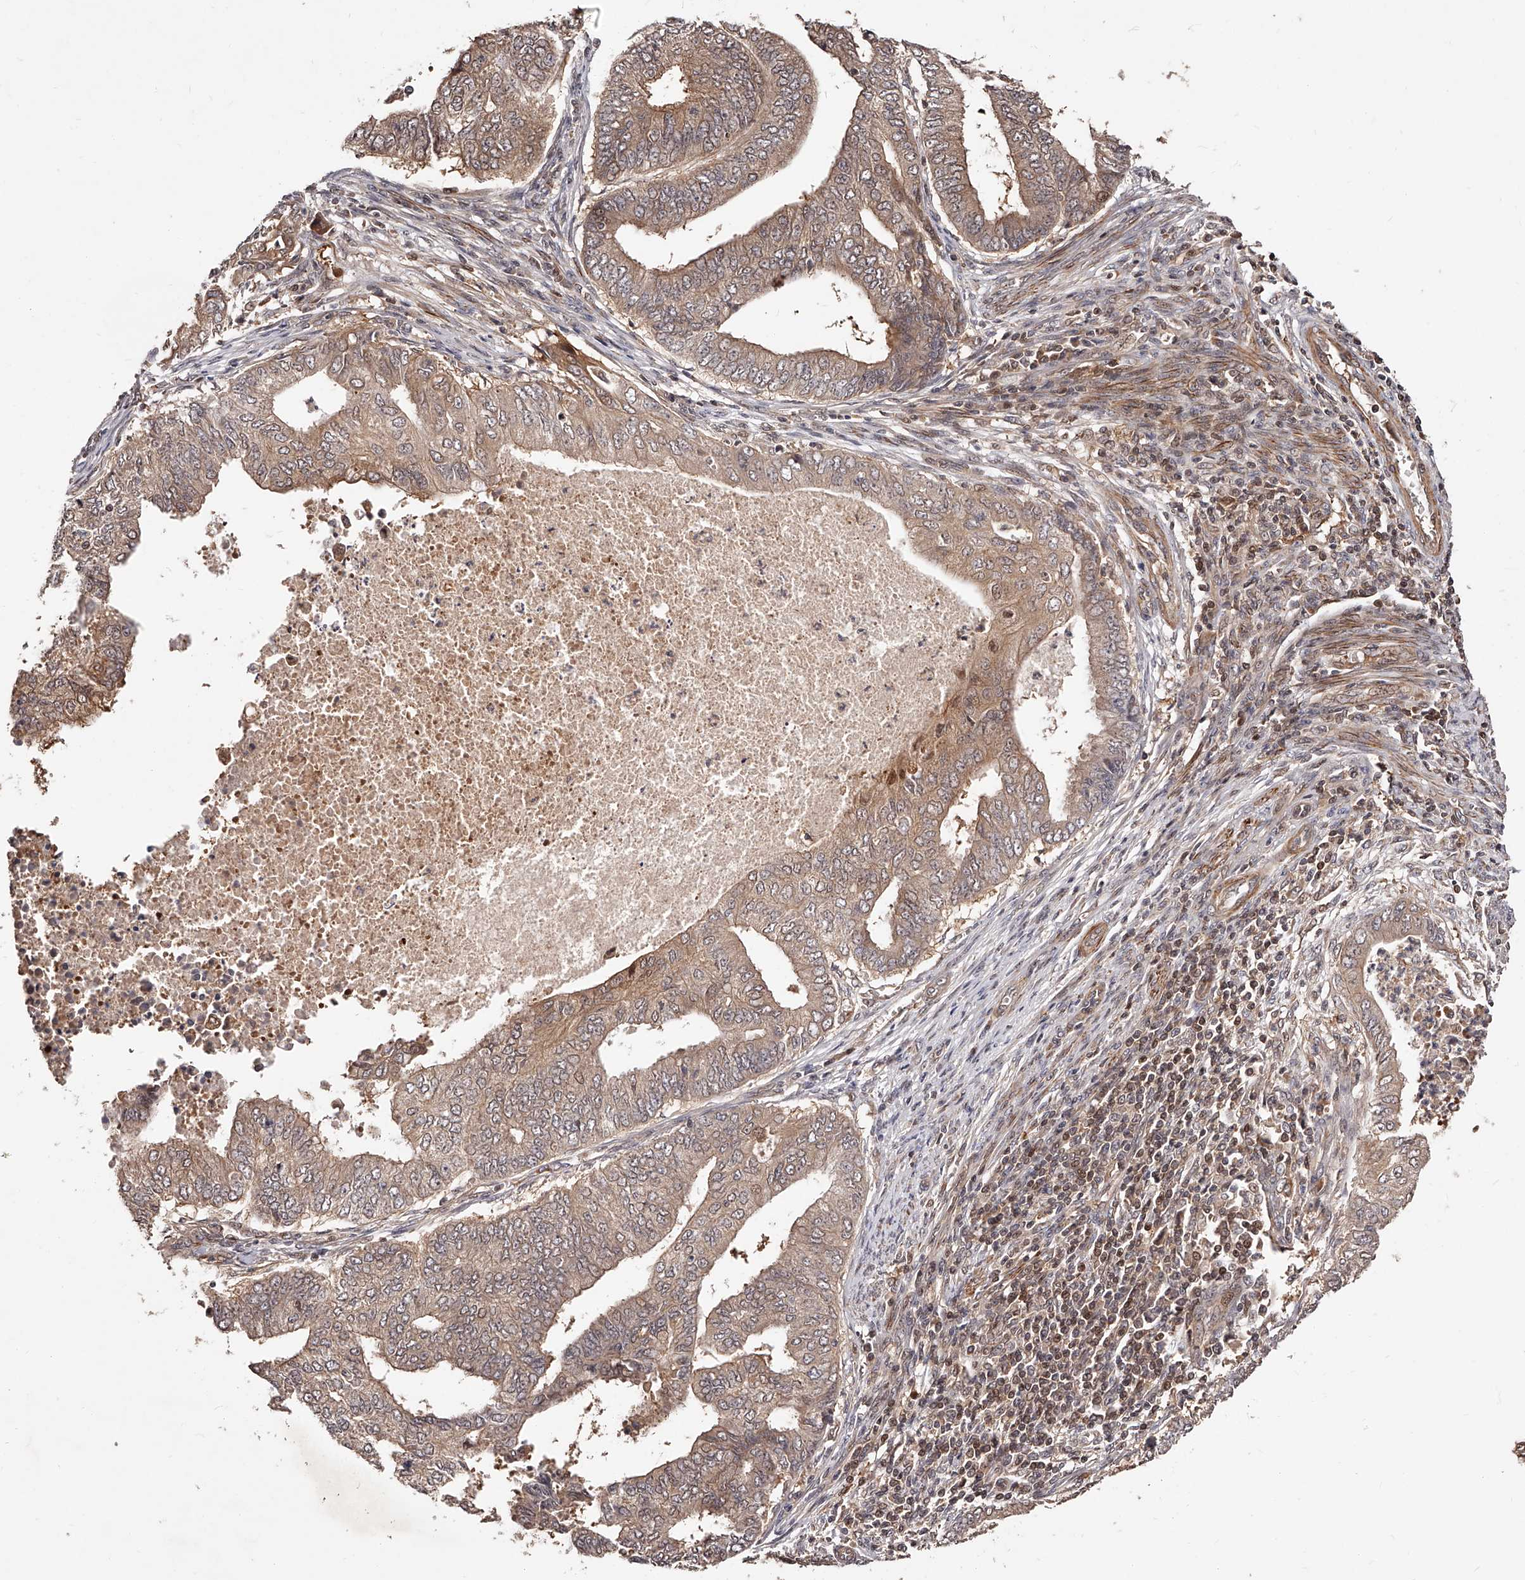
{"staining": {"intensity": "weak", "quantity": ">75%", "location": "cytoplasmic/membranous"}, "tissue": "endometrial cancer", "cell_type": "Tumor cells", "image_type": "cancer", "snomed": [{"axis": "morphology", "description": "Polyp, NOS"}, {"axis": "morphology", "description": "Adenocarcinoma, NOS"}, {"axis": "morphology", "description": "Adenoma, NOS"}, {"axis": "topography", "description": "Endometrium"}], "caption": "A brown stain highlights weak cytoplasmic/membranous expression of a protein in endometrial cancer (adenoma) tumor cells.", "gene": "CUL7", "patient": {"sex": "female", "age": 79}}